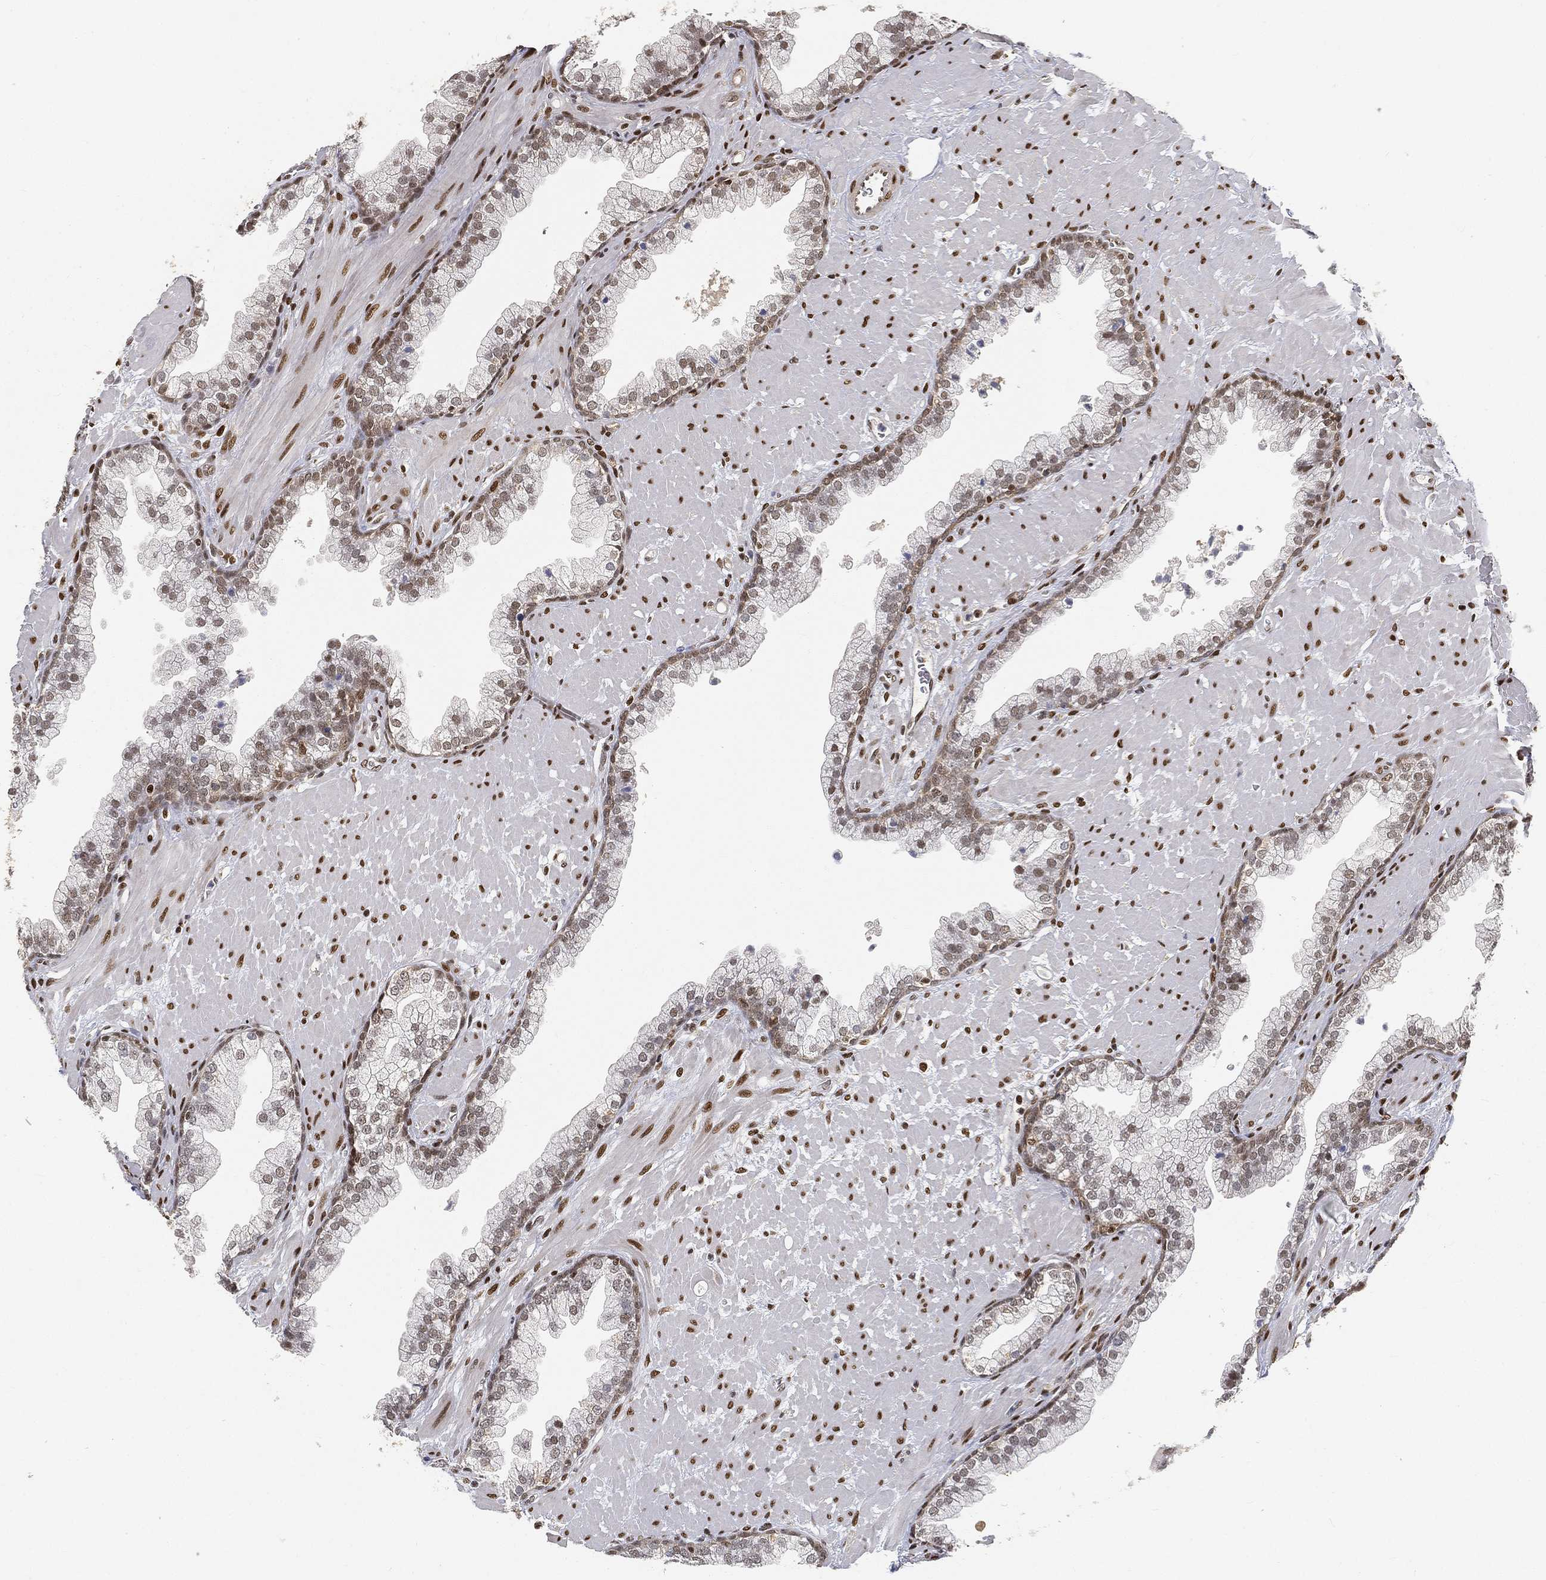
{"staining": {"intensity": "weak", "quantity": "<25%", "location": "nuclear"}, "tissue": "prostate", "cell_type": "Glandular cells", "image_type": "normal", "snomed": [{"axis": "morphology", "description": "Normal tissue, NOS"}, {"axis": "topography", "description": "Prostate"}], "caption": "Immunohistochemistry photomicrograph of unremarkable prostate: prostate stained with DAB (3,3'-diaminobenzidine) reveals no significant protein expression in glandular cells. (DAB (3,3'-diaminobenzidine) immunohistochemistry (IHC) visualized using brightfield microscopy, high magnification).", "gene": "CRTC3", "patient": {"sex": "male", "age": 63}}